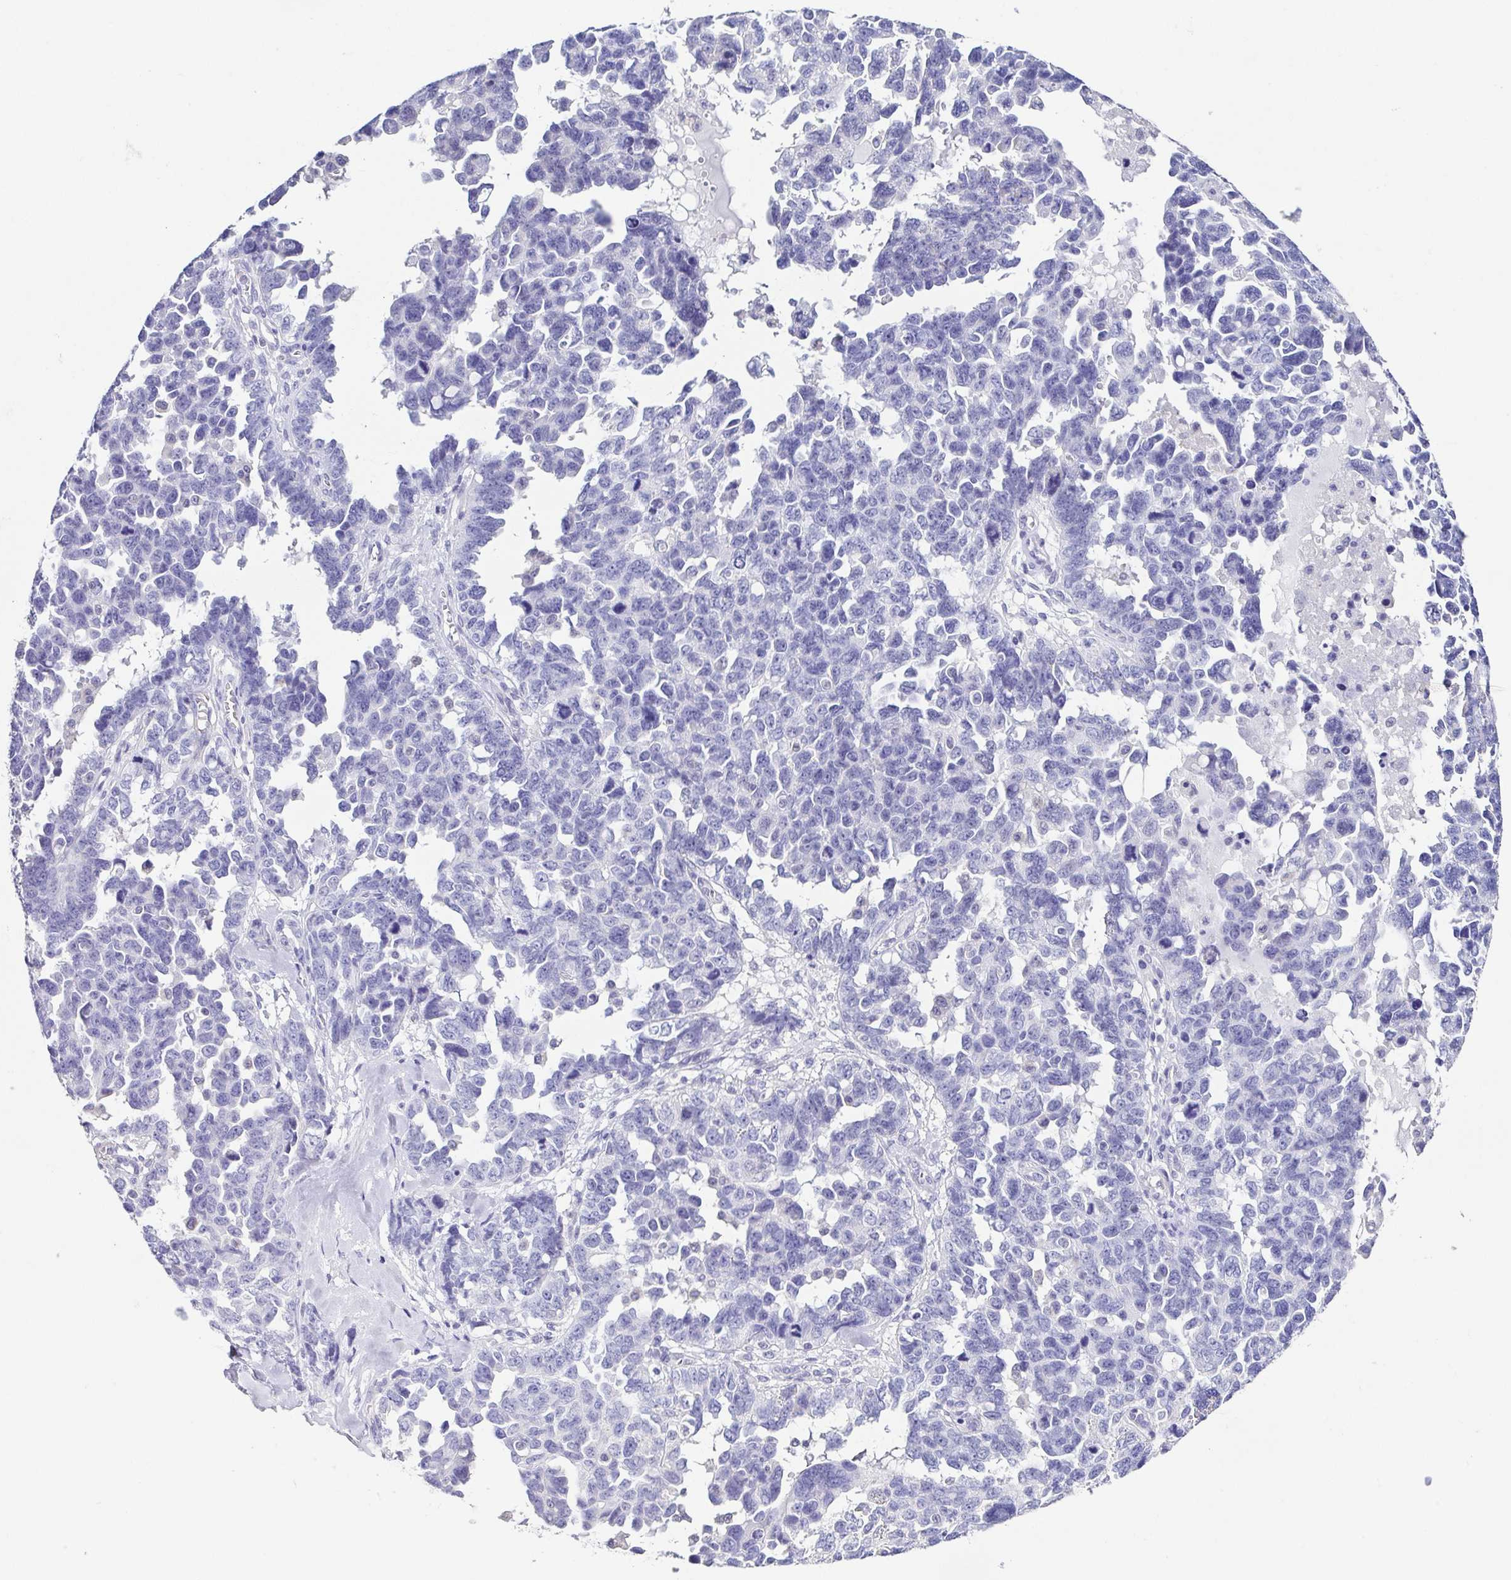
{"staining": {"intensity": "negative", "quantity": "none", "location": "none"}, "tissue": "ovarian cancer", "cell_type": "Tumor cells", "image_type": "cancer", "snomed": [{"axis": "morphology", "description": "Cystadenocarcinoma, serous, NOS"}, {"axis": "topography", "description": "Ovary"}], "caption": "Micrograph shows no protein positivity in tumor cells of ovarian serous cystadenocarcinoma tissue. (DAB IHC with hematoxylin counter stain).", "gene": "RDH11", "patient": {"sex": "female", "age": 69}}